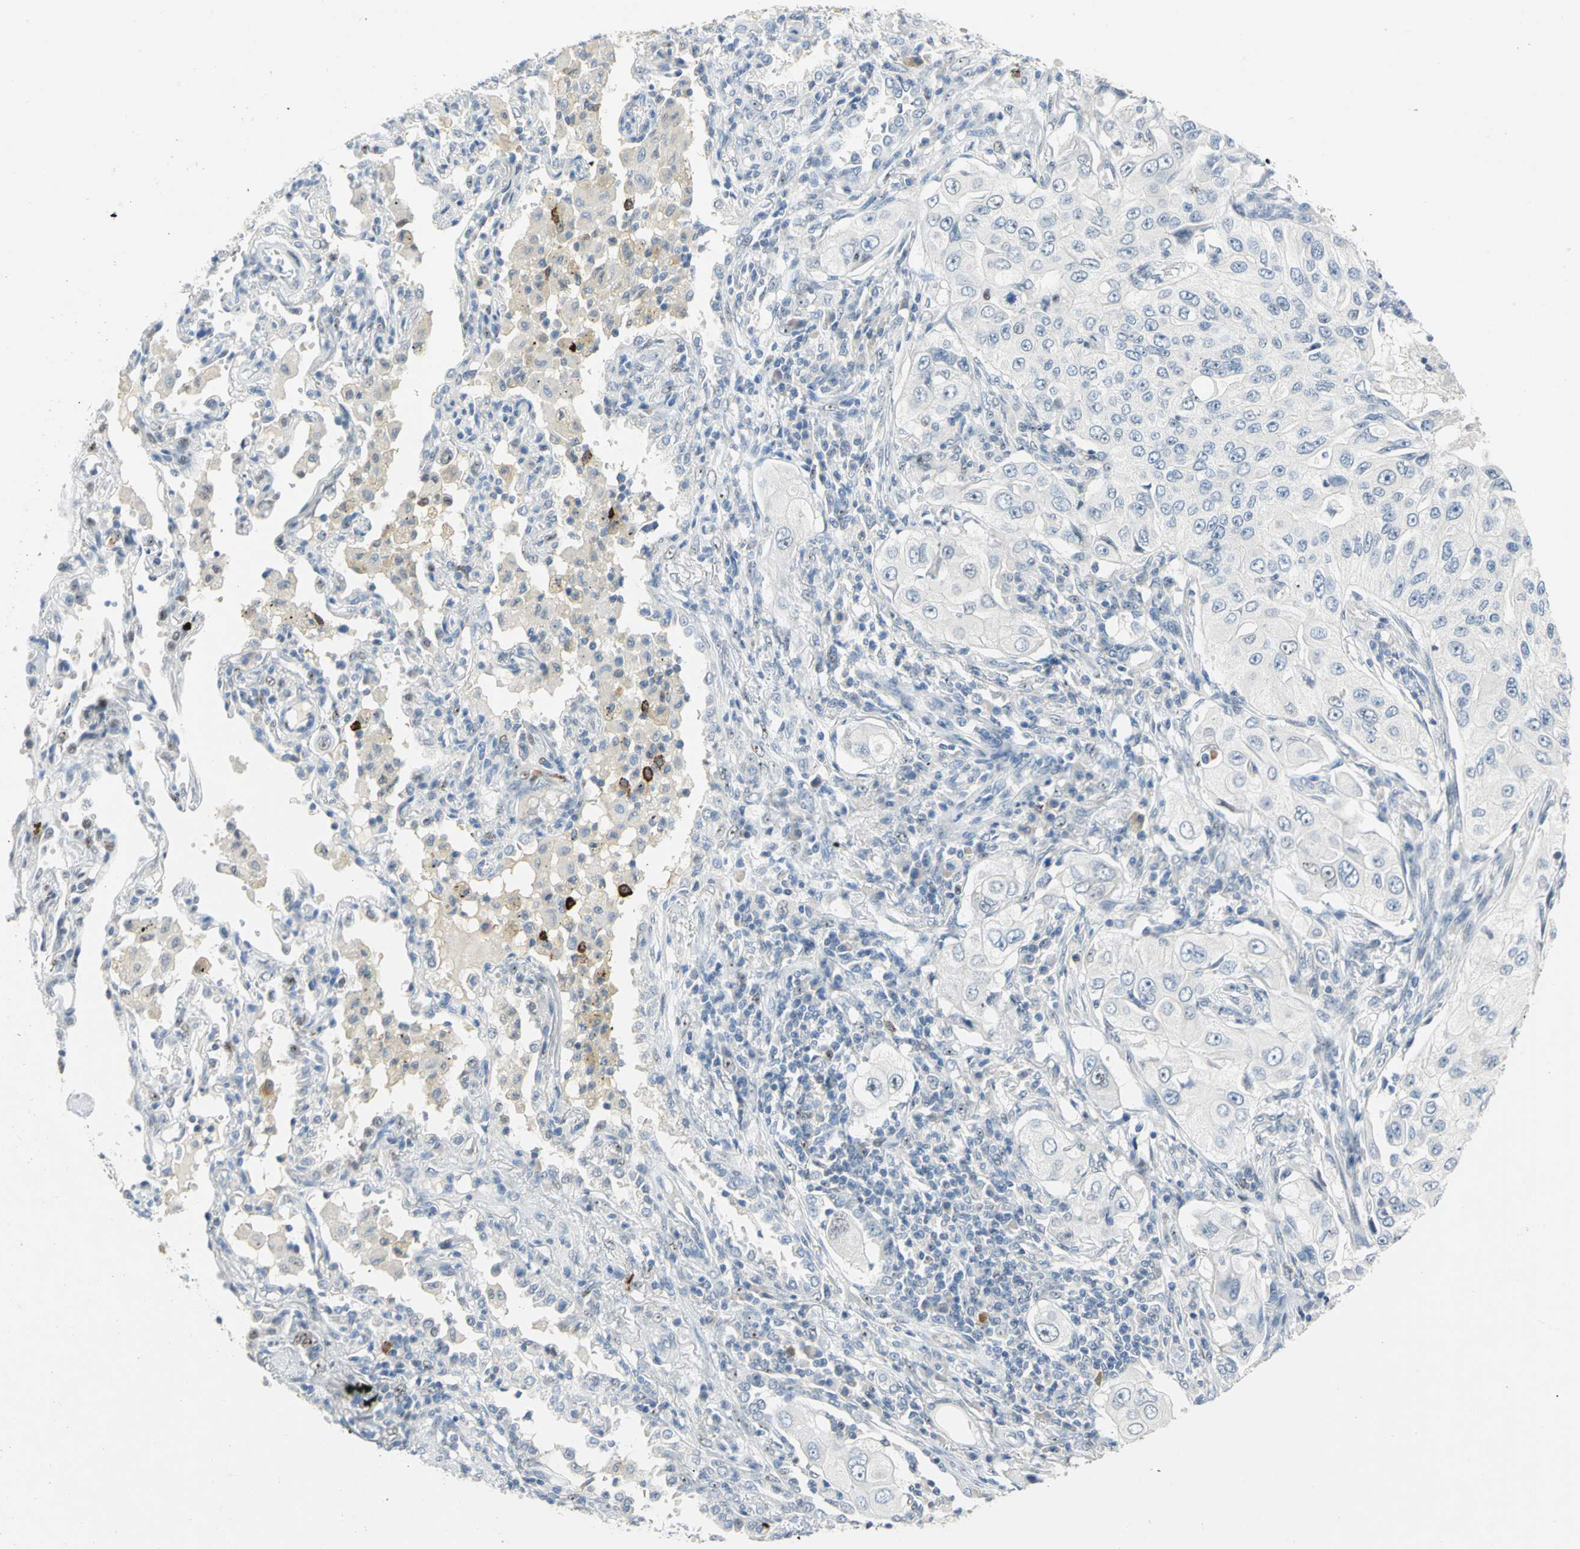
{"staining": {"intensity": "negative", "quantity": "none", "location": "none"}, "tissue": "lung cancer", "cell_type": "Tumor cells", "image_type": "cancer", "snomed": [{"axis": "morphology", "description": "Adenocarcinoma, NOS"}, {"axis": "topography", "description": "Lung"}], "caption": "There is no significant positivity in tumor cells of adenocarcinoma (lung). (DAB immunohistochemistry (IHC) with hematoxylin counter stain).", "gene": "NAB2", "patient": {"sex": "male", "age": 84}}